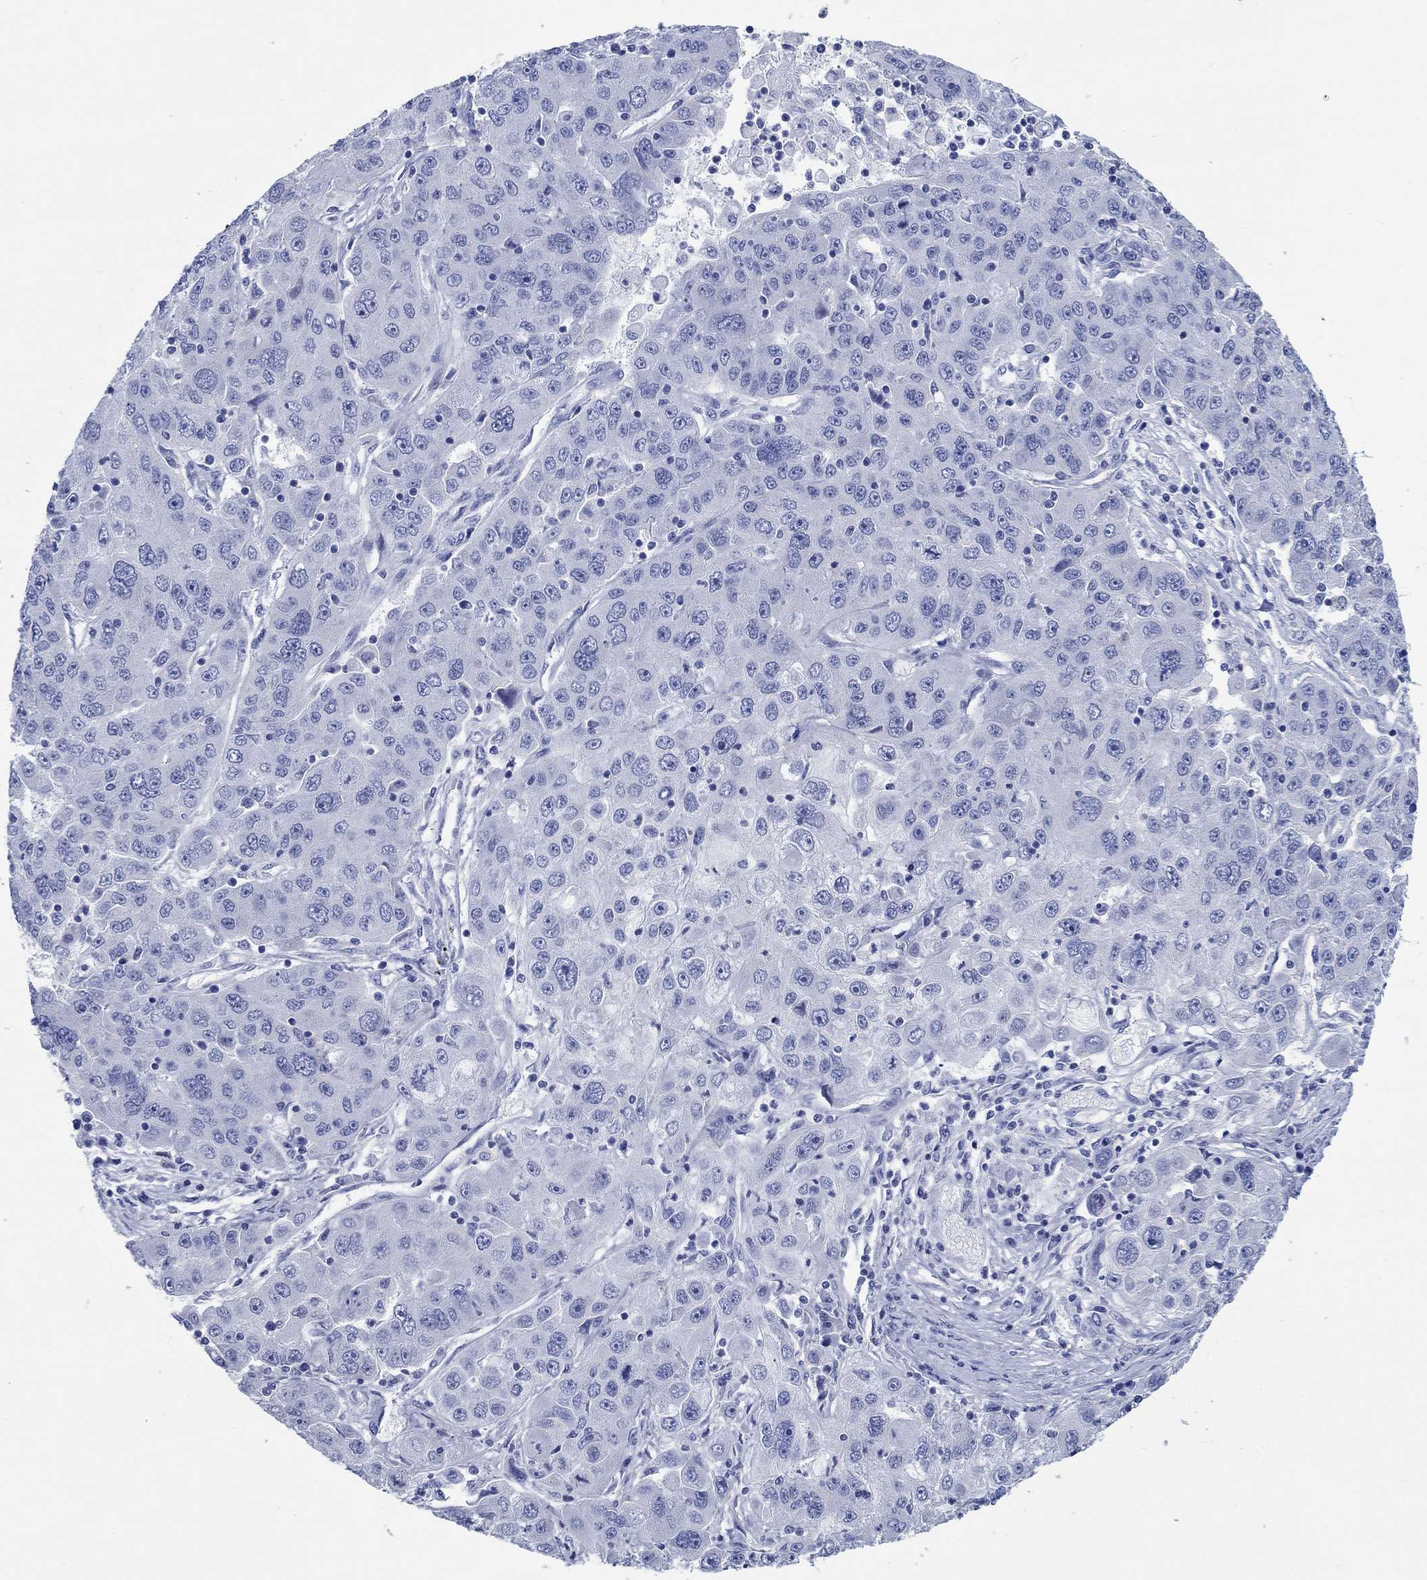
{"staining": {"intensity": "negative", "quantity": "none", "location": "none"}, "tissue": "stomach cancer", "cell_type": "Tumor cells", "image_type": "cancer", "snomed": [{"axis": "morphology", "description": "Adenocarcinoma, NOS"}, {"axis": "topography", "description": "Stomach"}], "caption": "An image of human stomach cancer (adenocarcinoma) is negative for staining in tumor cells.", "gene": "HCRT", "patient": {"sex": "male", "age": 56}}